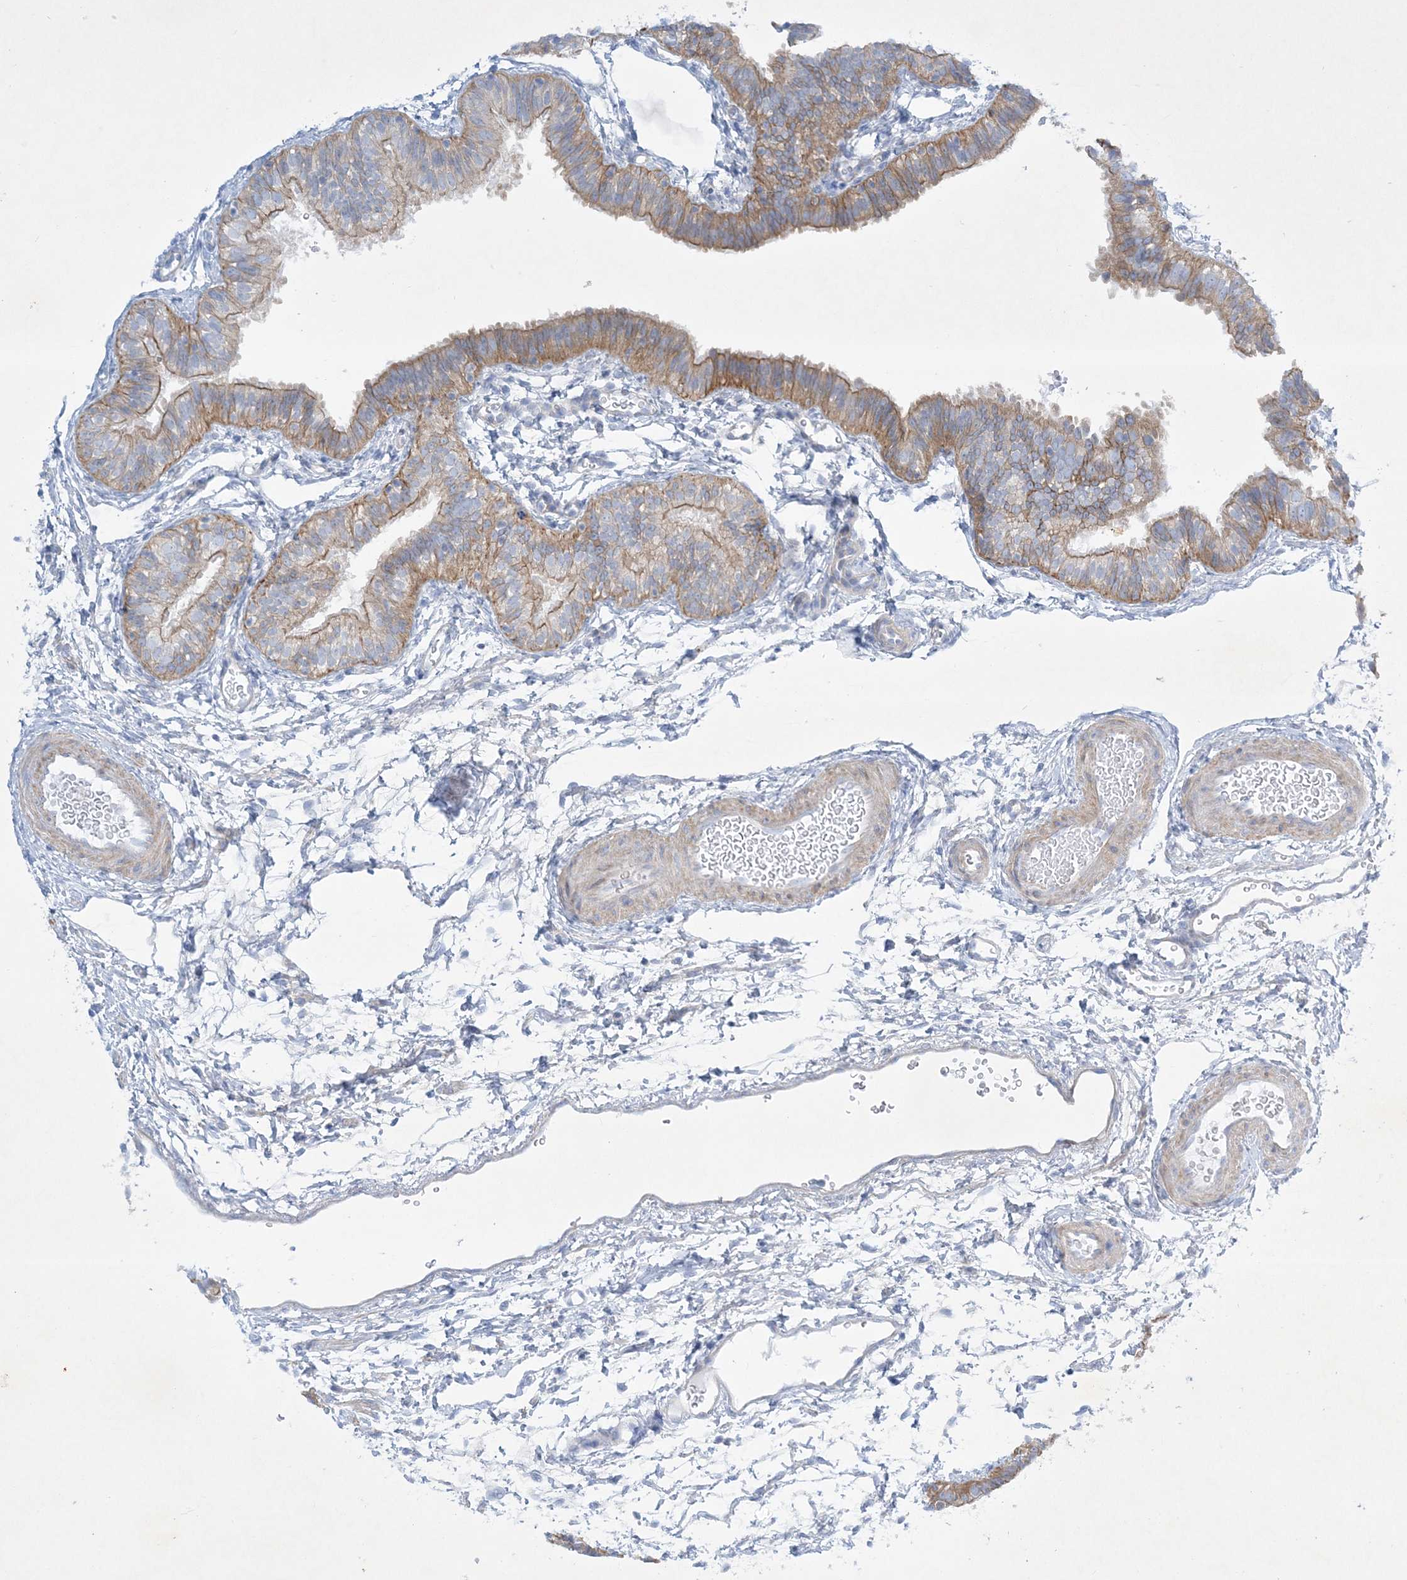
{"staining": {"intensity": "weak", "quantity": "25%-75%", "location": "cytoplasmic/membranous"}, "tissue": "fallopian tube", "cell_type": "Glandular cells", "image_type": "normal", "snomed": [{"axis": "morphology", "description": "Normal tissue, NOS"}, {"axis": "topography", "description": "Fallopian tube"}], "caption": "Immunohistochemistry (IHC) image of unremarkable fallopian tube stained for a protein (brown), which shows low levels of weak cytoplasmic/membranous expression in approximately 25%-75% of glandular cells.", "gene": "FARSB", "patient": {"sex": "female", "age": 35}}